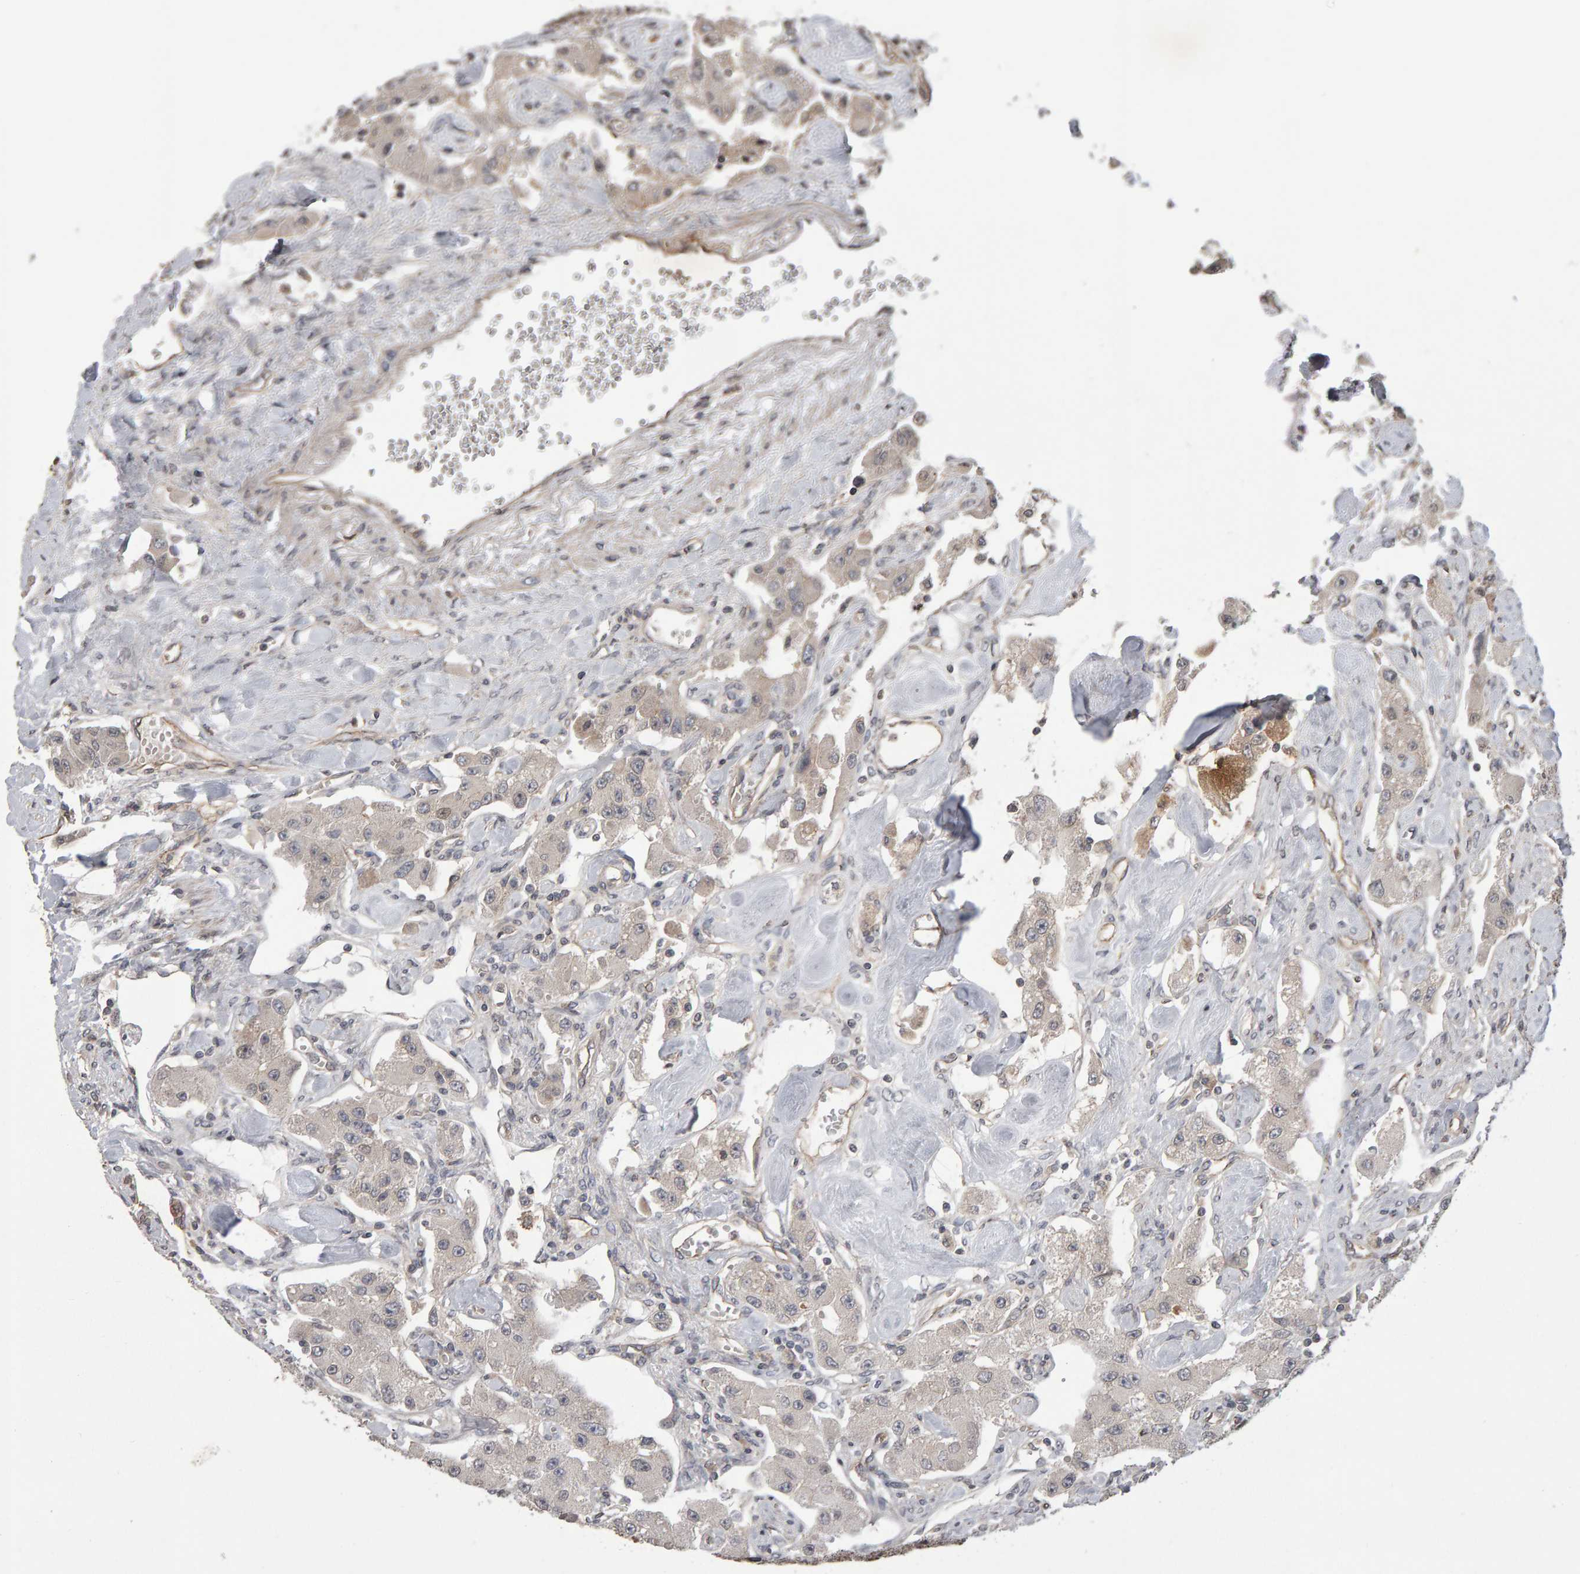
{"staining": {"intensity": "weak", "quantity": "<25%", "location": "cytoplasmic/membranous"}, "tissue": "carcinoid", "cell_type": "Tumor cells", "image_type": "cancer", "snomed": [{"axis": "morphology", "description": "Carcinoid, malignant, NOS"}, {"axis": "topography", "description": "Pancreas"}], "caption": "Image shows no protein positivity in tumor cells of malignant carcinoid tissue.", "gene": "SCRIB", "patient": {"sex": "male", "age": 41}}